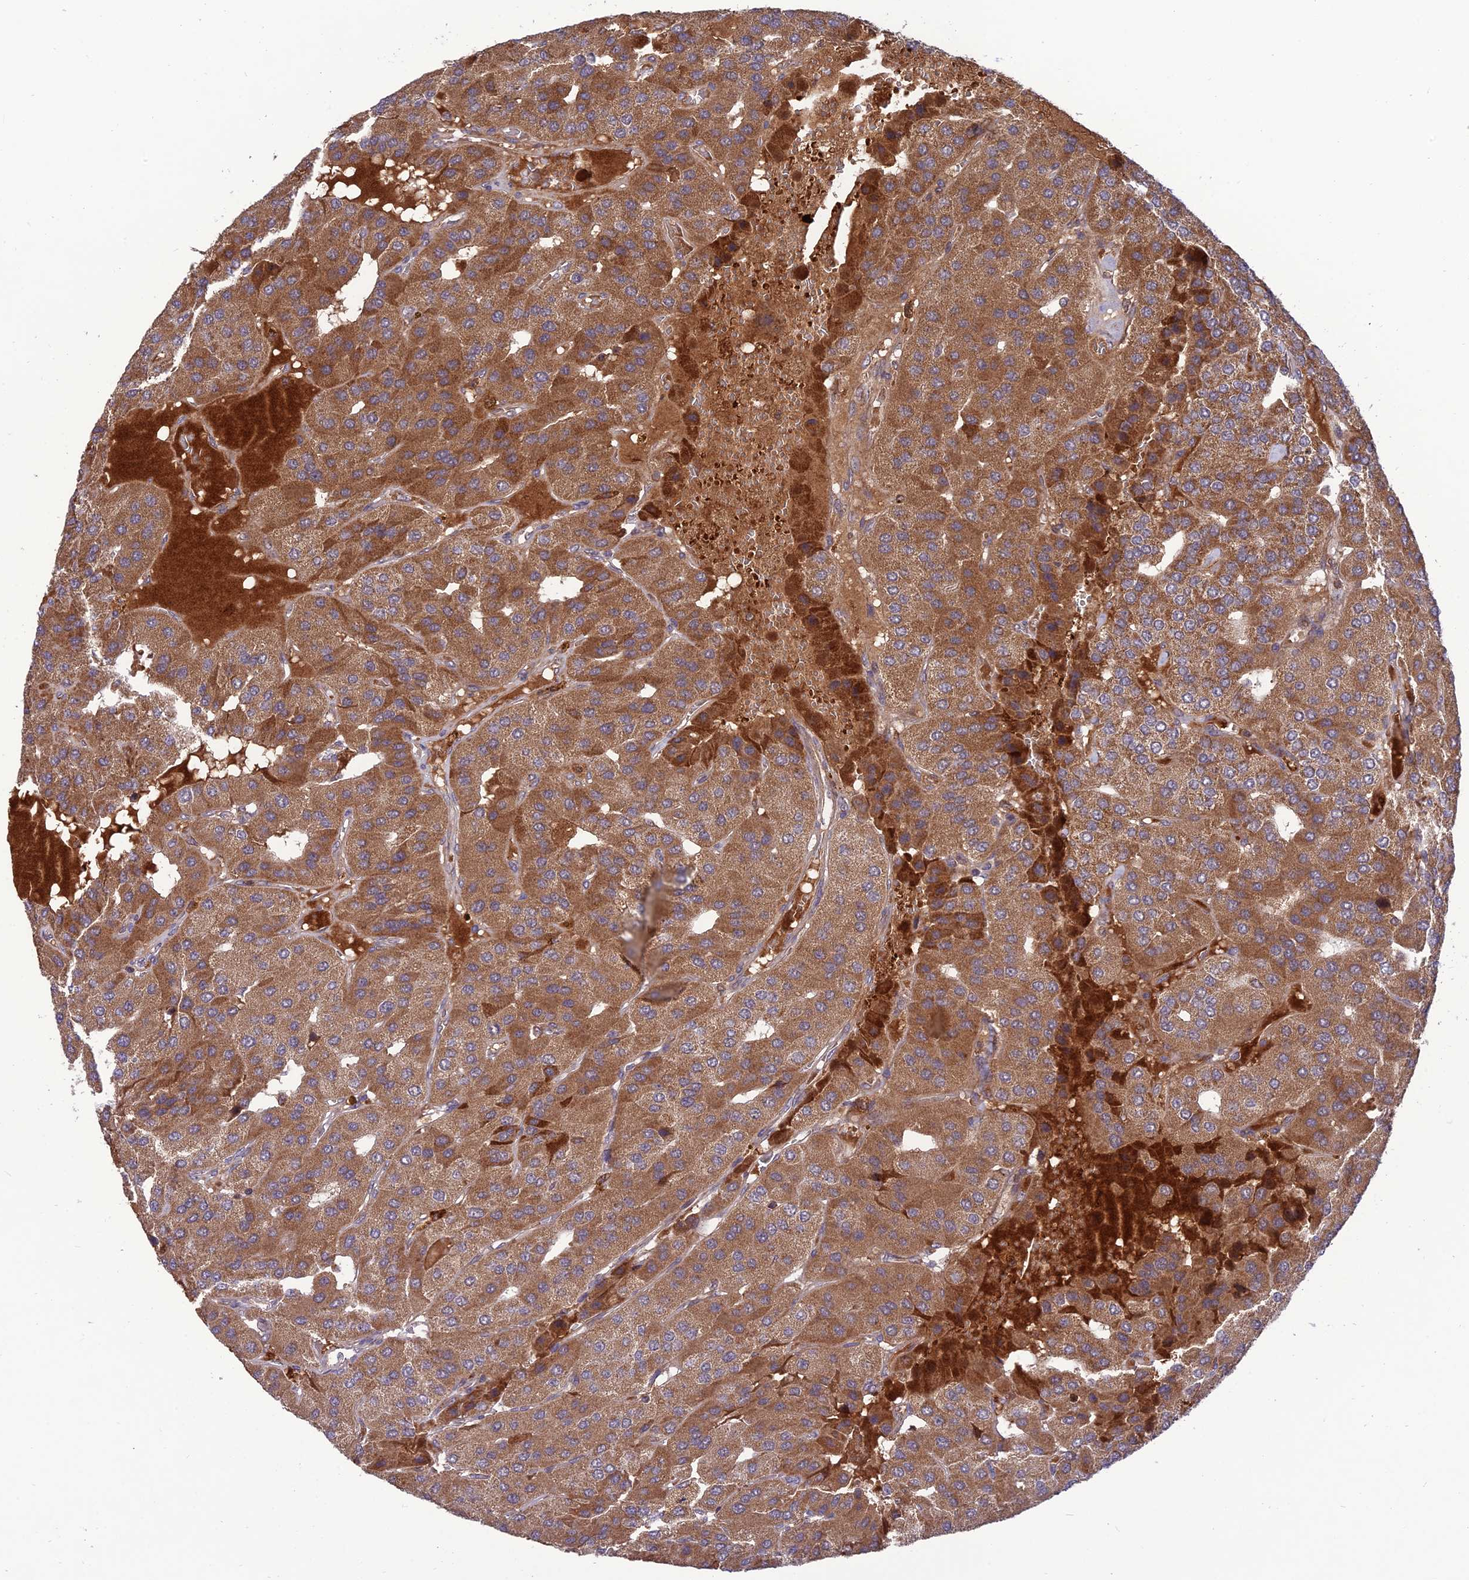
{"staining": {"intensity": "moderate", "quantity": ">75%", "location": "cytoplasmic/membranous"}, "tissue": "parathyroid gland", "cell_type": "Glandular cells", "image_type": "normal", "snomed": [{"axis": "morphology", "description": "Normal tissue, NOS"}, {"axis": "morphology", "description": "Adenoma, NOS"}, {"axis": "topography", "description": "Parathyroid gland"}], "caption": "IHC of unremarkable human parathyroid gland reveals medium levels of moderate cytoplasmic/membranous positivity in approximately >75% of glandular cells.", "gene": "NDUFC1", "patient": {"sex": "female", "age": 86}}